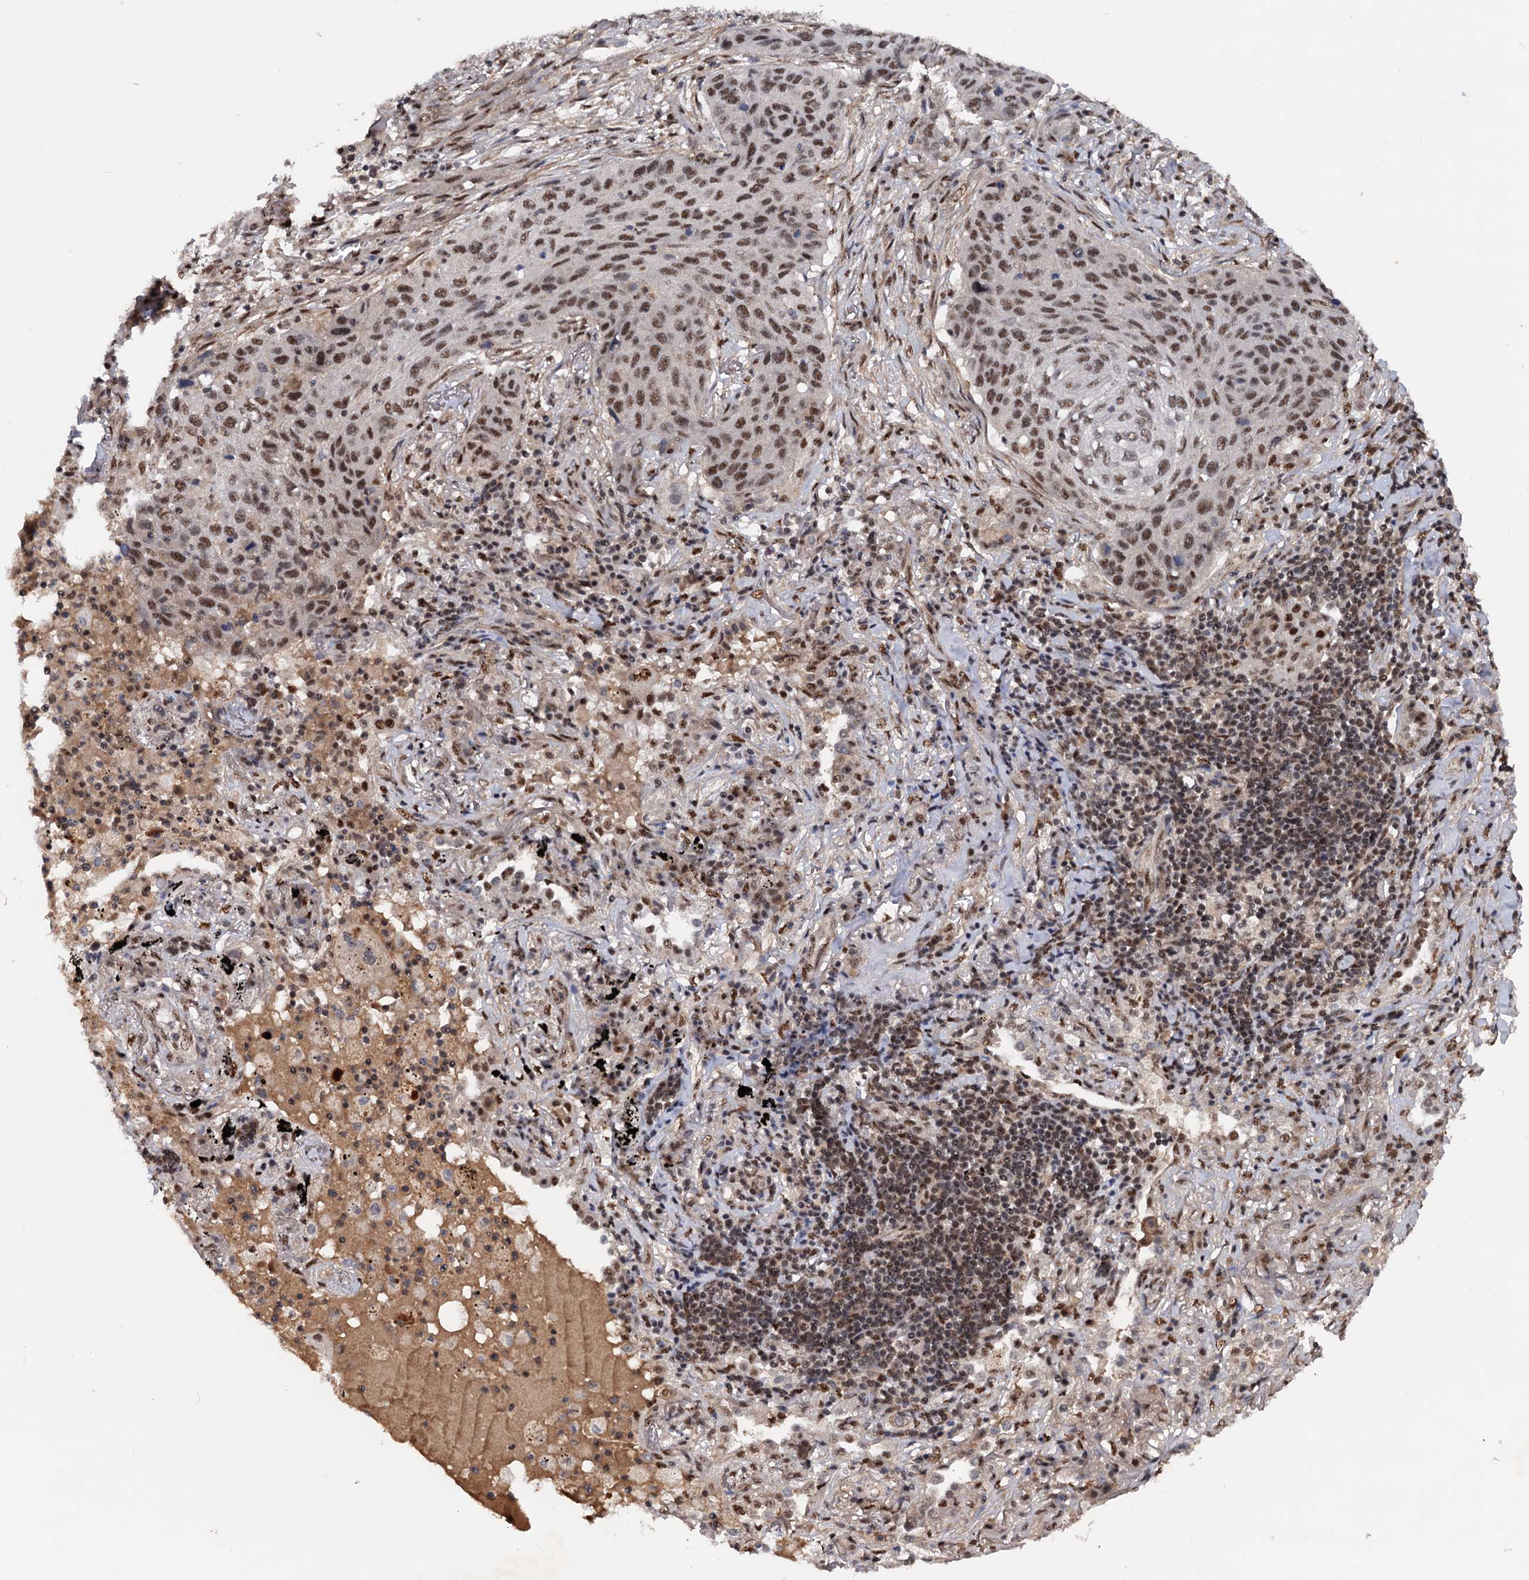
{"staining": {"intensity": "moderate", "quantity": ">75%", "location": "nuclear"}, "tissue": "lung cancer", "cell_type": "Tumor cells", "image_type": "cancer", "snomed": [{"axis": "morphology", "description": "Squamous cell carcinoma, NOS"}, {"axis": "topography", "description": "Lung"}], "caption": "About >75% of tumor cells in lung squamous cell carcinoma display moderate nuclear protein expression as visualized by brown immunohistochemical staining.", "gene": "TBC1D12", "patient": {"sex": "female", "age": 63}}